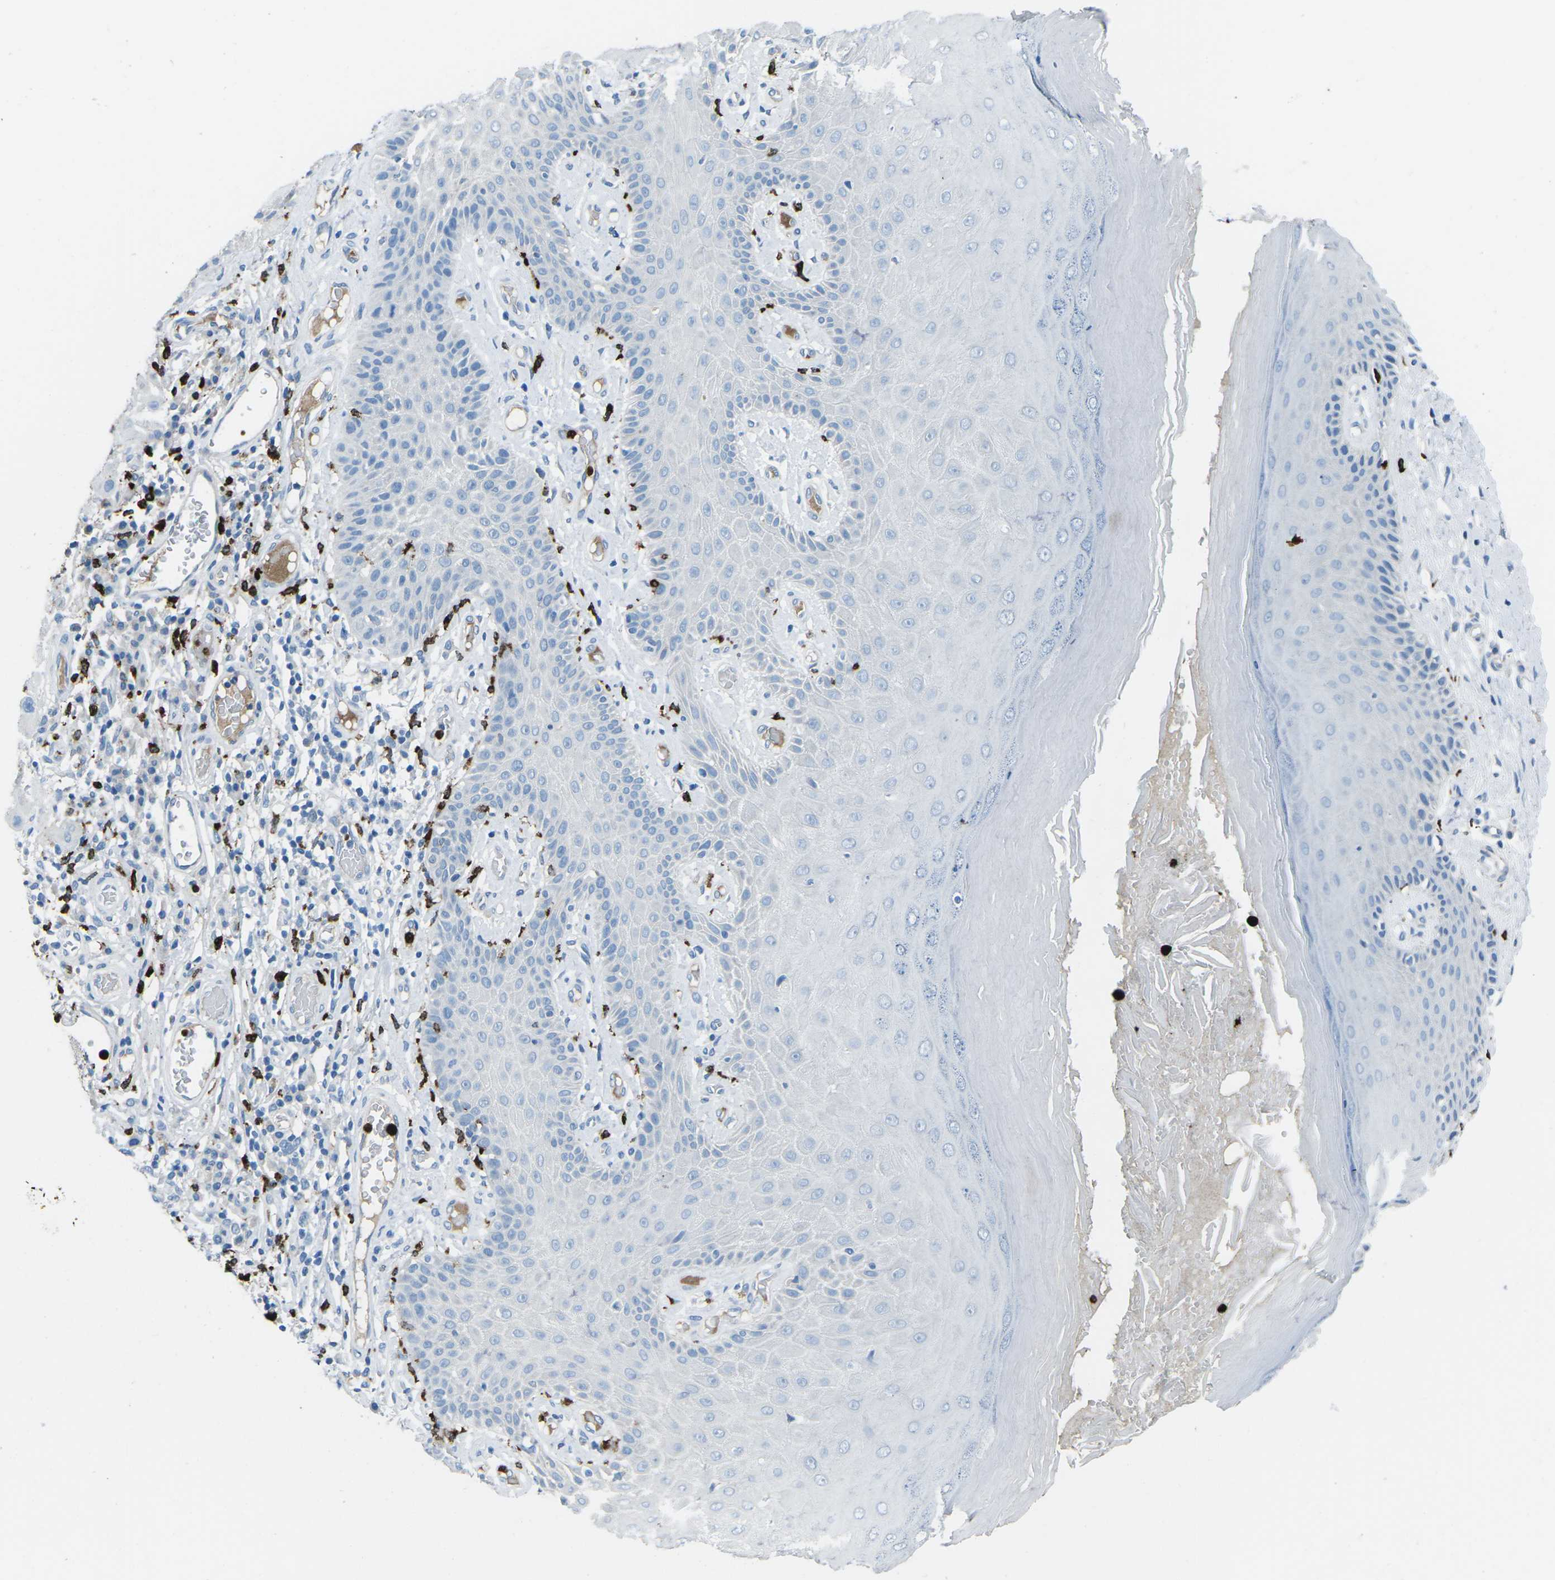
{"staining": {"intensity": "negative", "quantity": "none", "location": "none"}, "tissue": "skin", "cell_type": "Epidermal cells", "image_type": "normal", "snomed": [{"axis": "morphology", "description": "Normal tissue, NOS"}, {"axis": "topography", "description": "Vulva"}], "caption": "Immunohistochemistry micrograph of benign skin: skin stained with DAB reveals no significant protein expression in epidermal cells. (Immunohistochemistry (ihc), brightfield microscopy, high magnification).", "gene": "FCN1", "patient": {"sex": "female", "age": 73}}